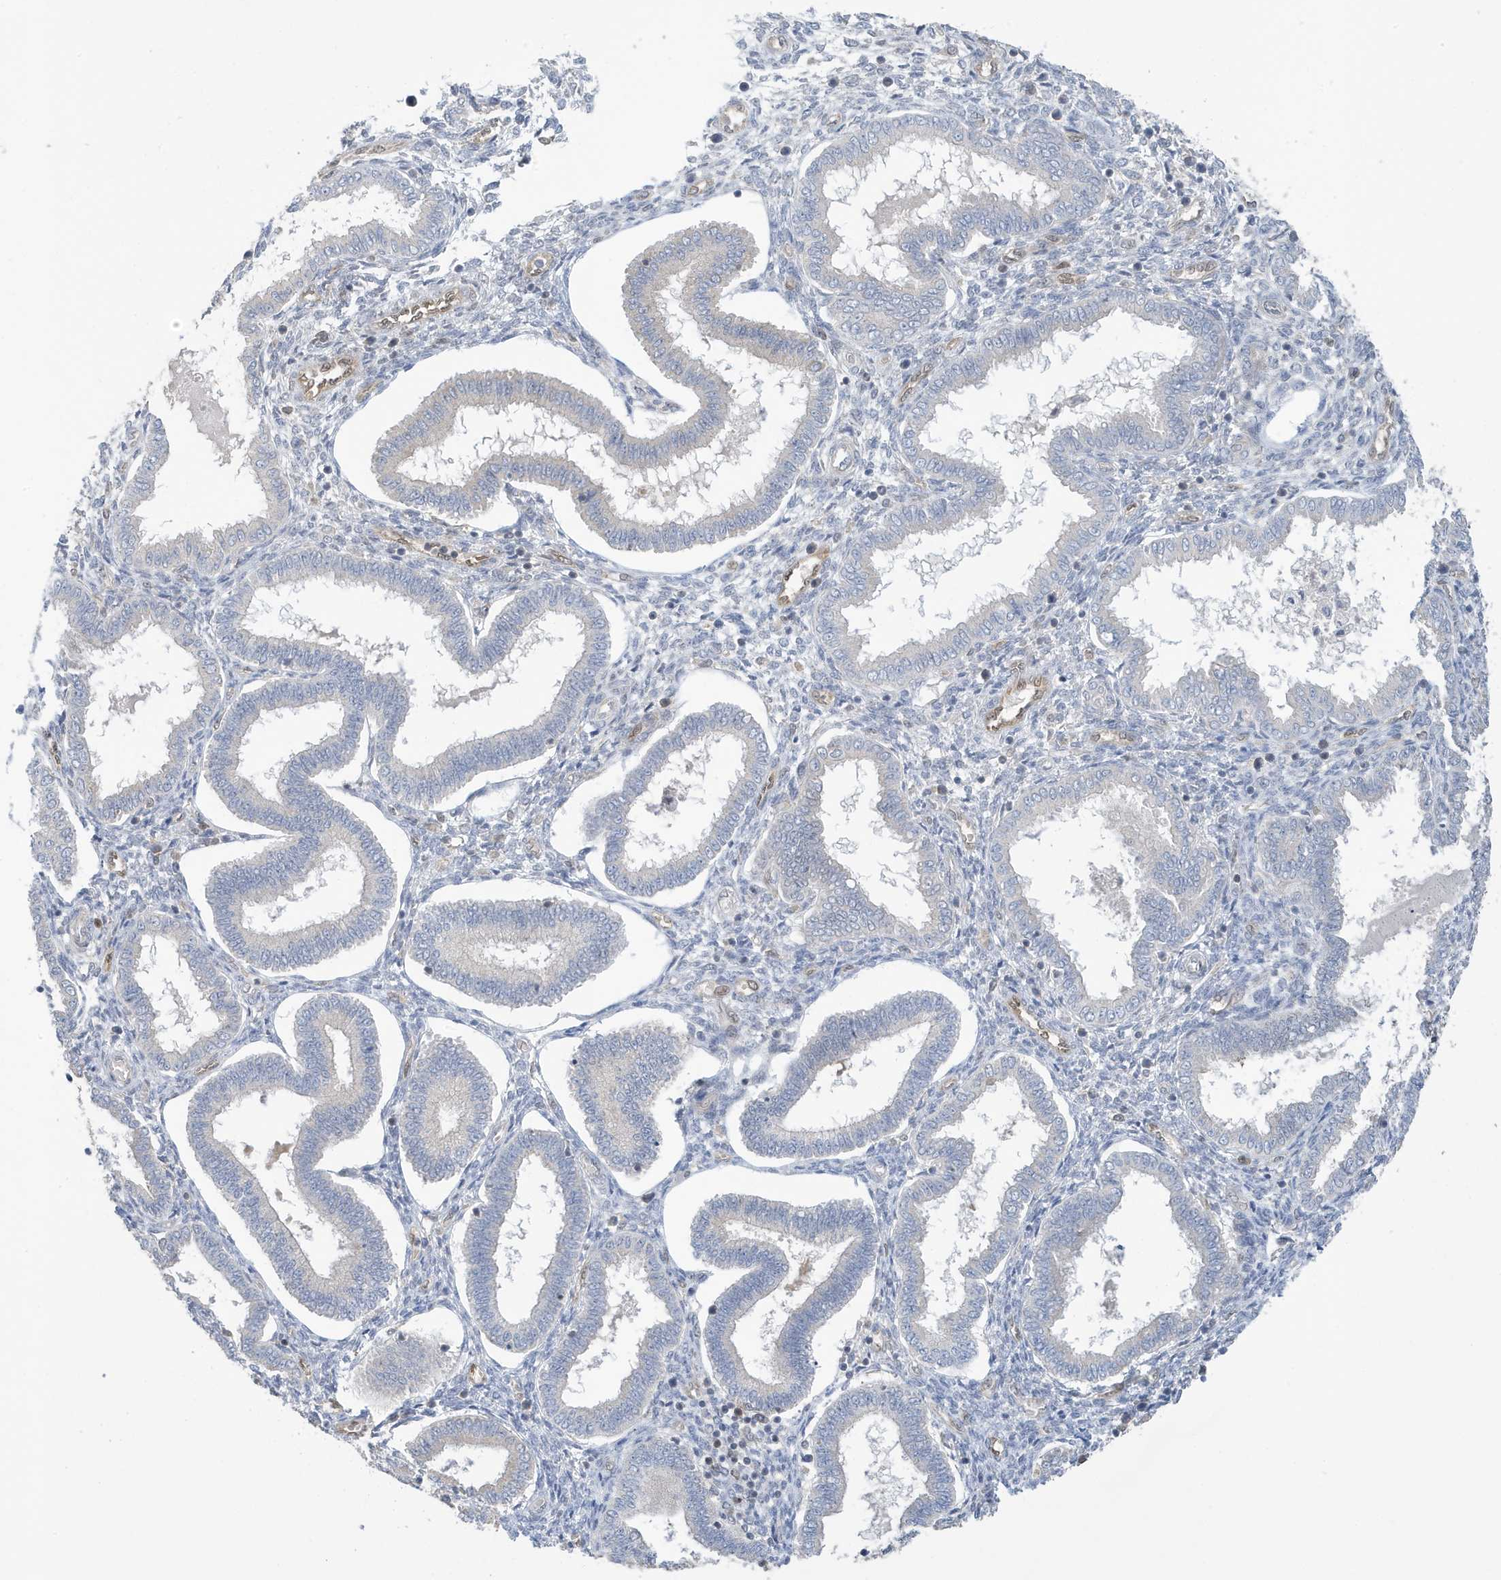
{"staining": {"intensity": "negative", "quantity": "none", "location": "none"}, "tissue": "endometrium", "cell_type": "Cells in endometrial stroma", "image_type": "normal", "snomed": [{"axis": "morphology", "description": "Normal tissue, NOS"}, {"axis": "topography", "description": "Endometrium"}], "caption": "This is a histopathology image of IHC staining of unremarkable endometrium, which shows no positivity in cells in endometrial stroma.", "gene": "NCOA7", "patient": {"sex": "female", "age": 24}}